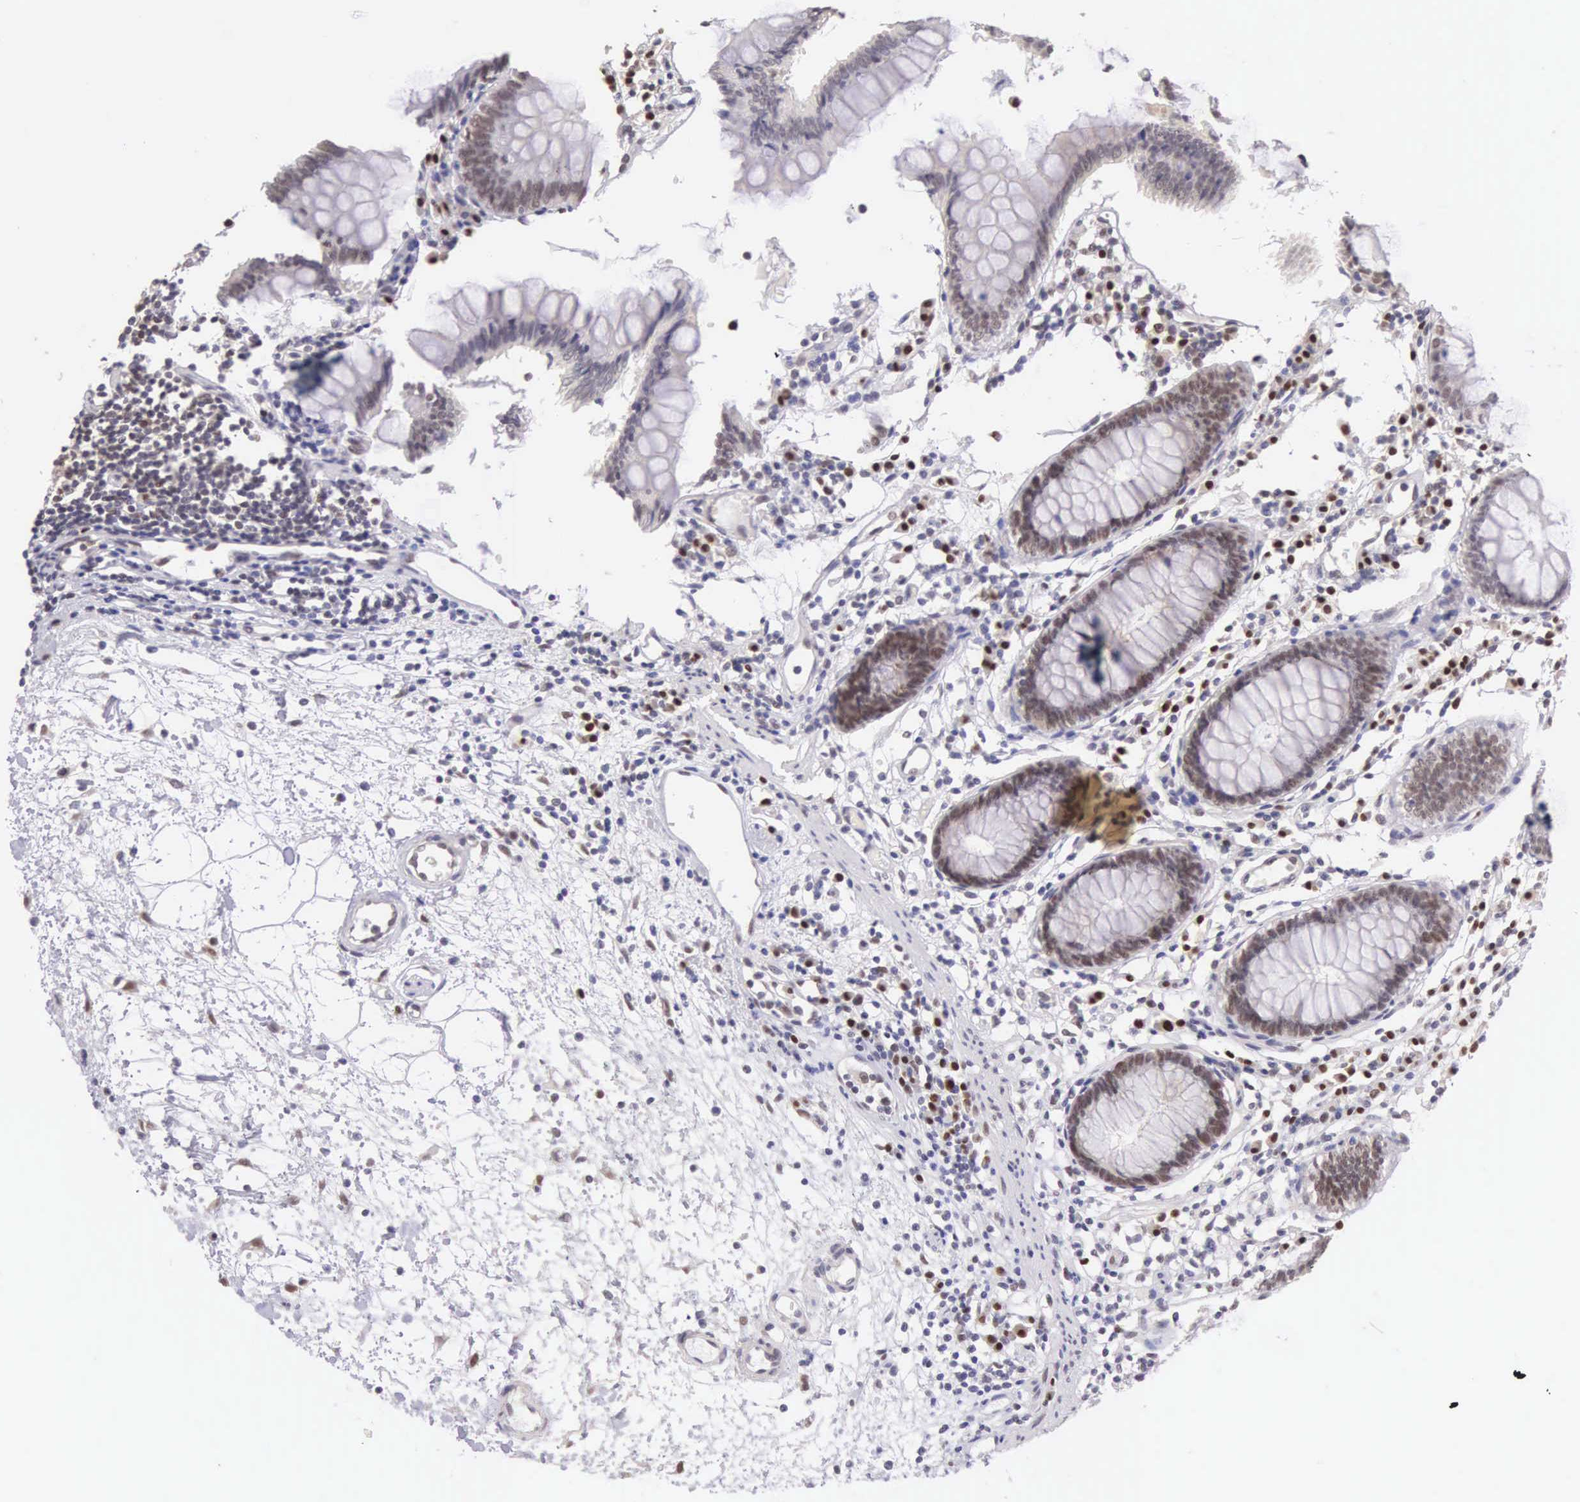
{"staining": {"intensity": "negative", "quantity": "none", "location": "none"}, "tissue": "colon", "cell_type": "Endothelial cells", "image_type": "normal", "snomed": [{"axis": "morphology", "description": "Normal tissue, NOS"}, {"axis": "topography", "description": "Colon"}], "caption": "Endothelial cells show no significant protein staining in normal colon. (DAB IHC visualized using brightfield microscopy, high magnification).", "gene": "CCDC117", "patient": {"sex": "female", "age": 55}}